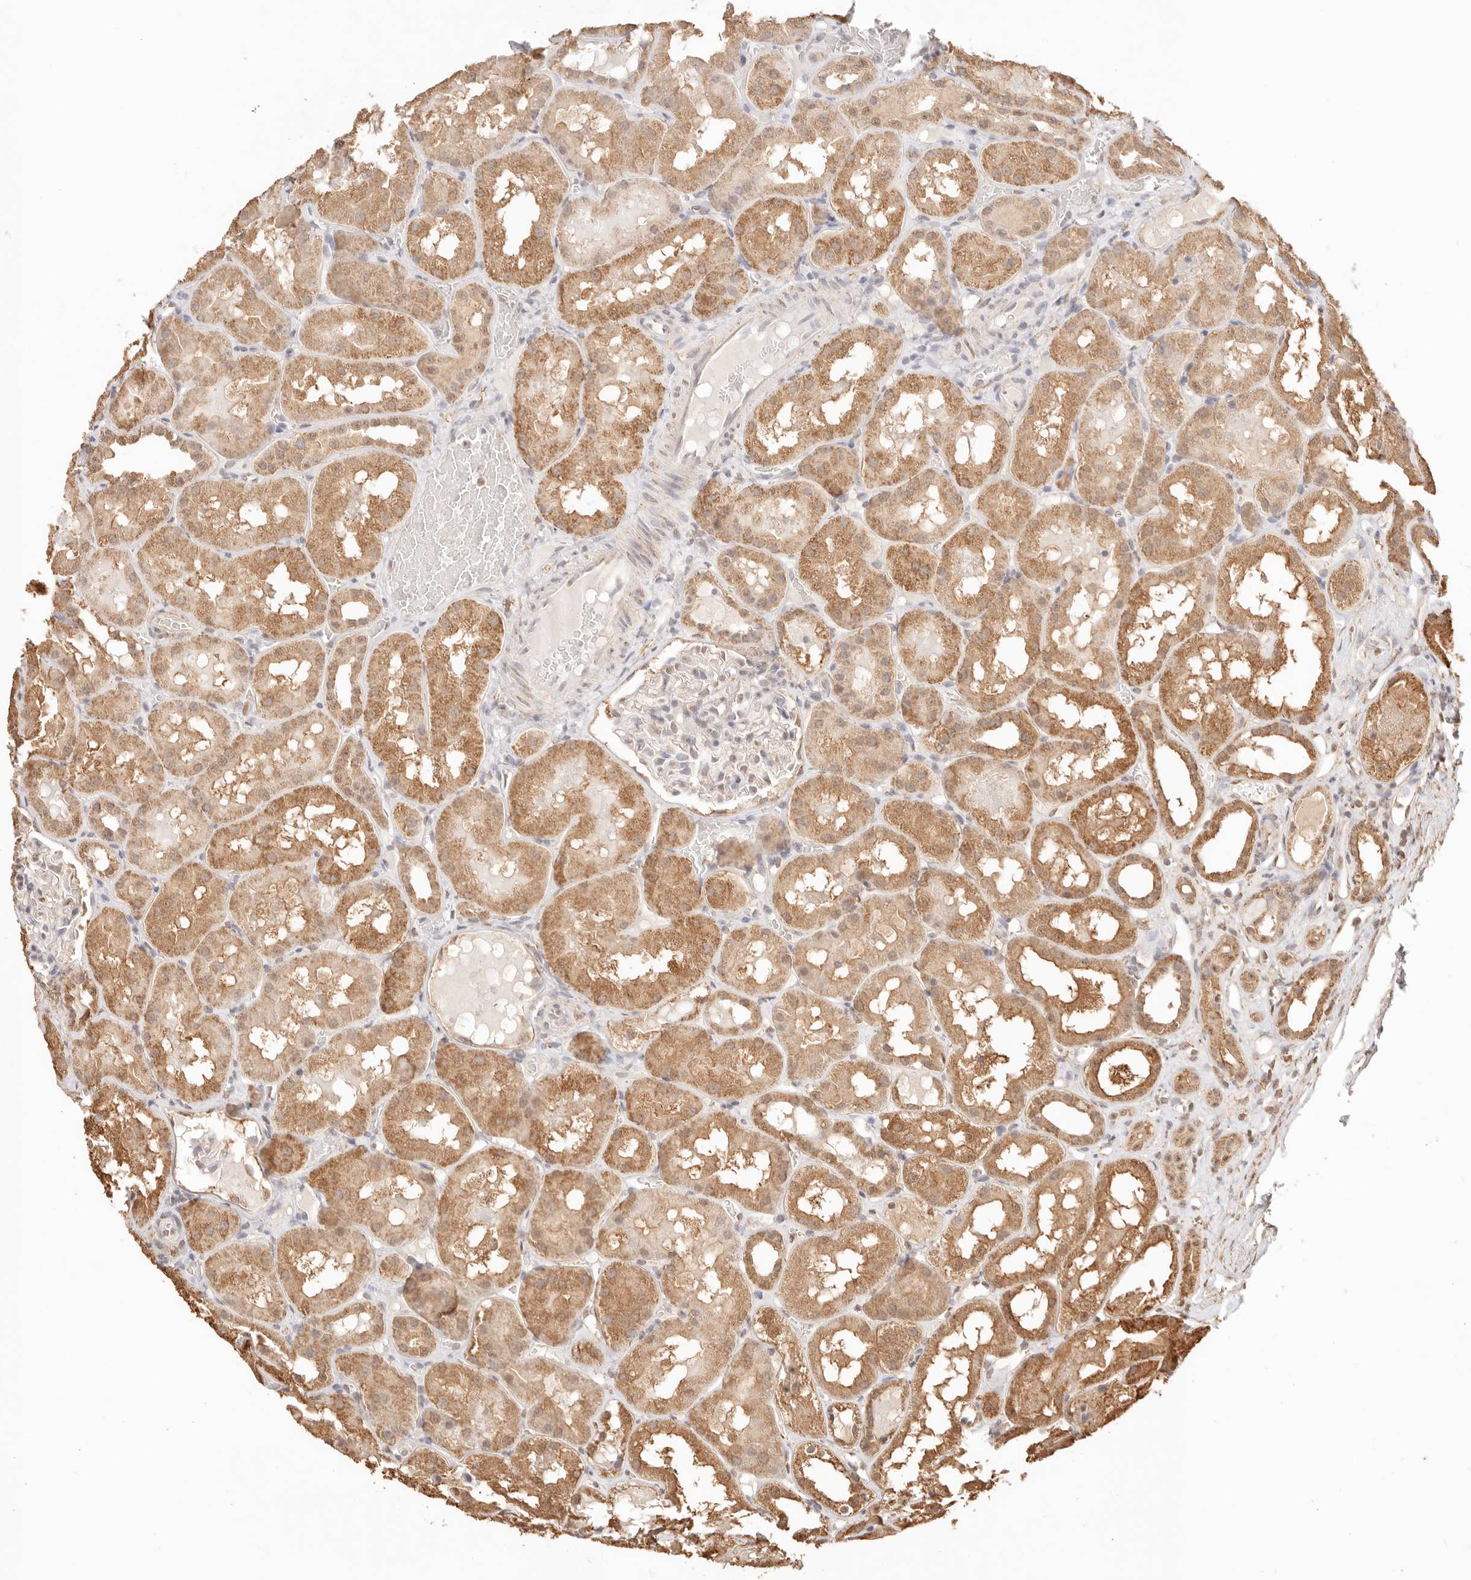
{"staining": {"intensity": "weak", "quantity": "<25%", "location": "cytoplasmic/membranous,nuclear"}, "tissue": "kidney", "cell_type": "Cells in glomeruli", "image_type": "normal", "snomed": [{"axis": "morphology", "description": "Normal tissue, NOS"}, {"axis": "topography", "description": "Kidney"}, {"axis": "topography", "description": "Urinary bladder"}], "caption": "This is a micrograph of immunohistochemistry staining of unremarkable kidney, which shows no staining in cells in glomeruli.", "gene": "IL1R2", "patient": {"sex": "male", "age": 16}}